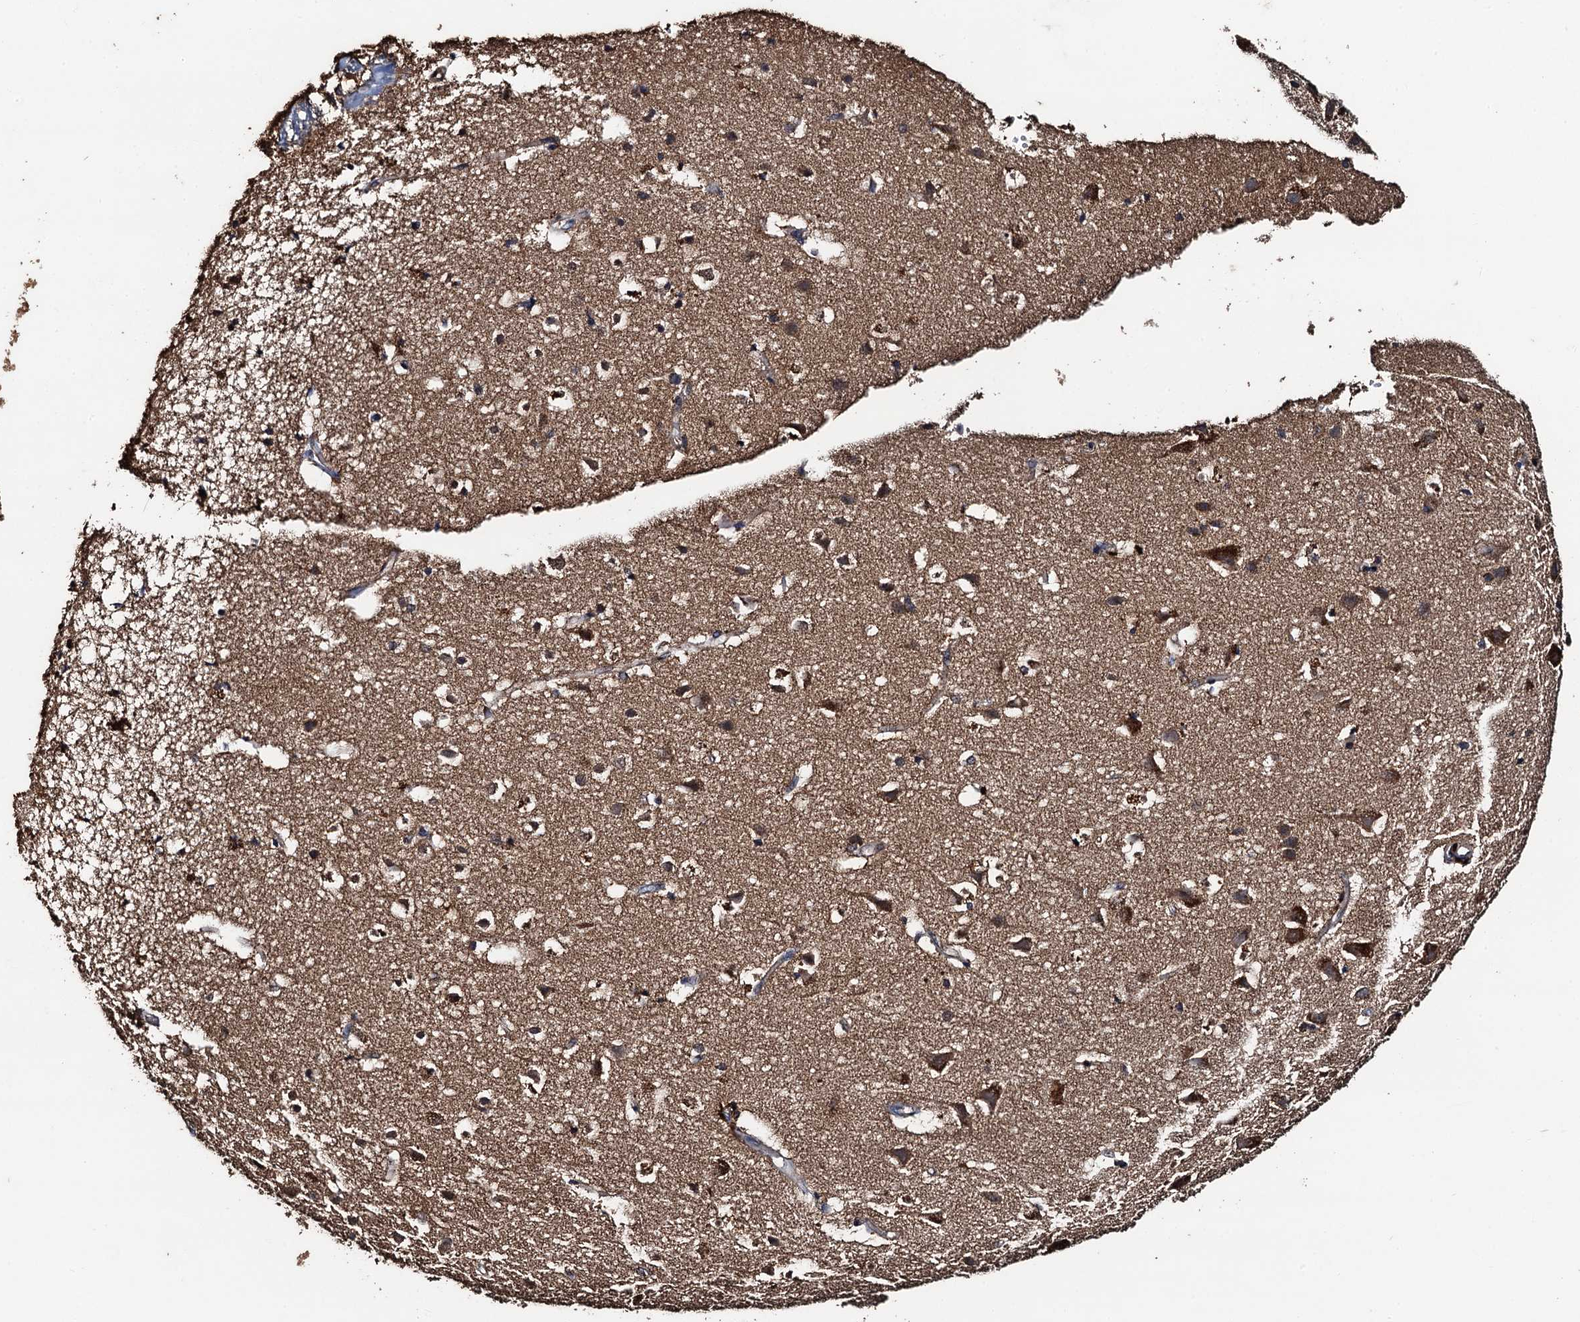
{"staining": {"intensity": "weak", "quantity": ">75%", "location": "cytoplasmic/membranous"}, "tissue": "cerebral cortex", "cell_type": "Endothelial cells", "image_type": "normal", "snomed": [{"axis": "morphology", "description": "Normal tissue, NOS"}, {"axis": "topography", "description": "Cerebral cortex"}], "caption": "This image shows immunohistochemistry staining of normal cerebral cortex, with low weak cytoplasmic/membranous positivity in approximately >75% of endothelial cells.", "gene": "PPTC7", "patient": {"sex": "male", "age": 54}}